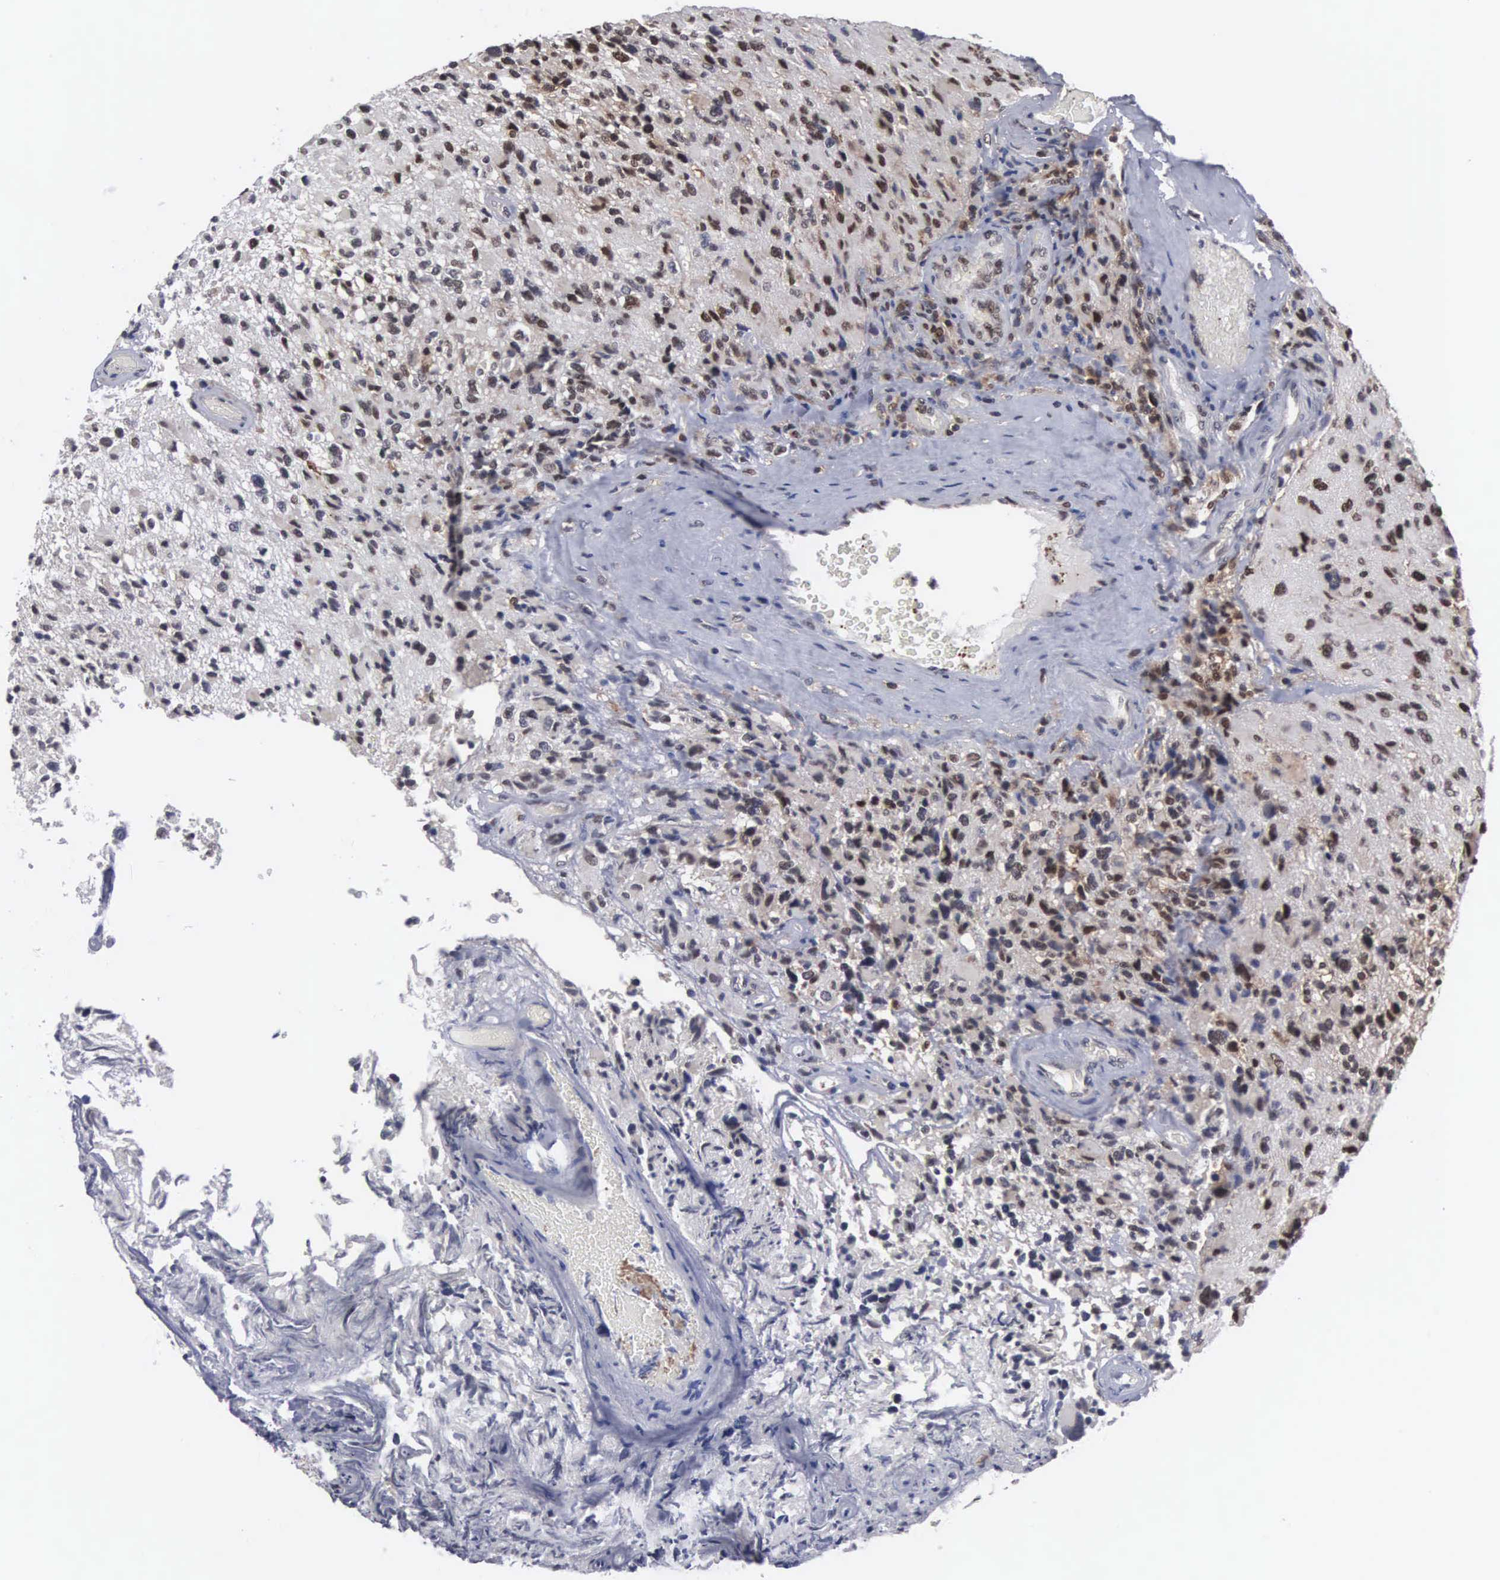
{"staining": {"intensity": "moderate", "quantity": "25%-75%", "location": "nuclear"}, "tissue": "glioma", "cell_type": "Tumor cells", "image_type": "cancer", "snomed": [{"axis": "morphology", "description": "Glioma, malignant, High grade"}, {"axis": "topography", "description": "Brain"}], "caption": "High-grade glioma (malignant) tissue shows moderate nuclear staining in about 25%-75% of tumor cells, visualized by immunohistochemistry.", "gene": "TRMT5", "patient": {"sex": "male", "age": 69}}